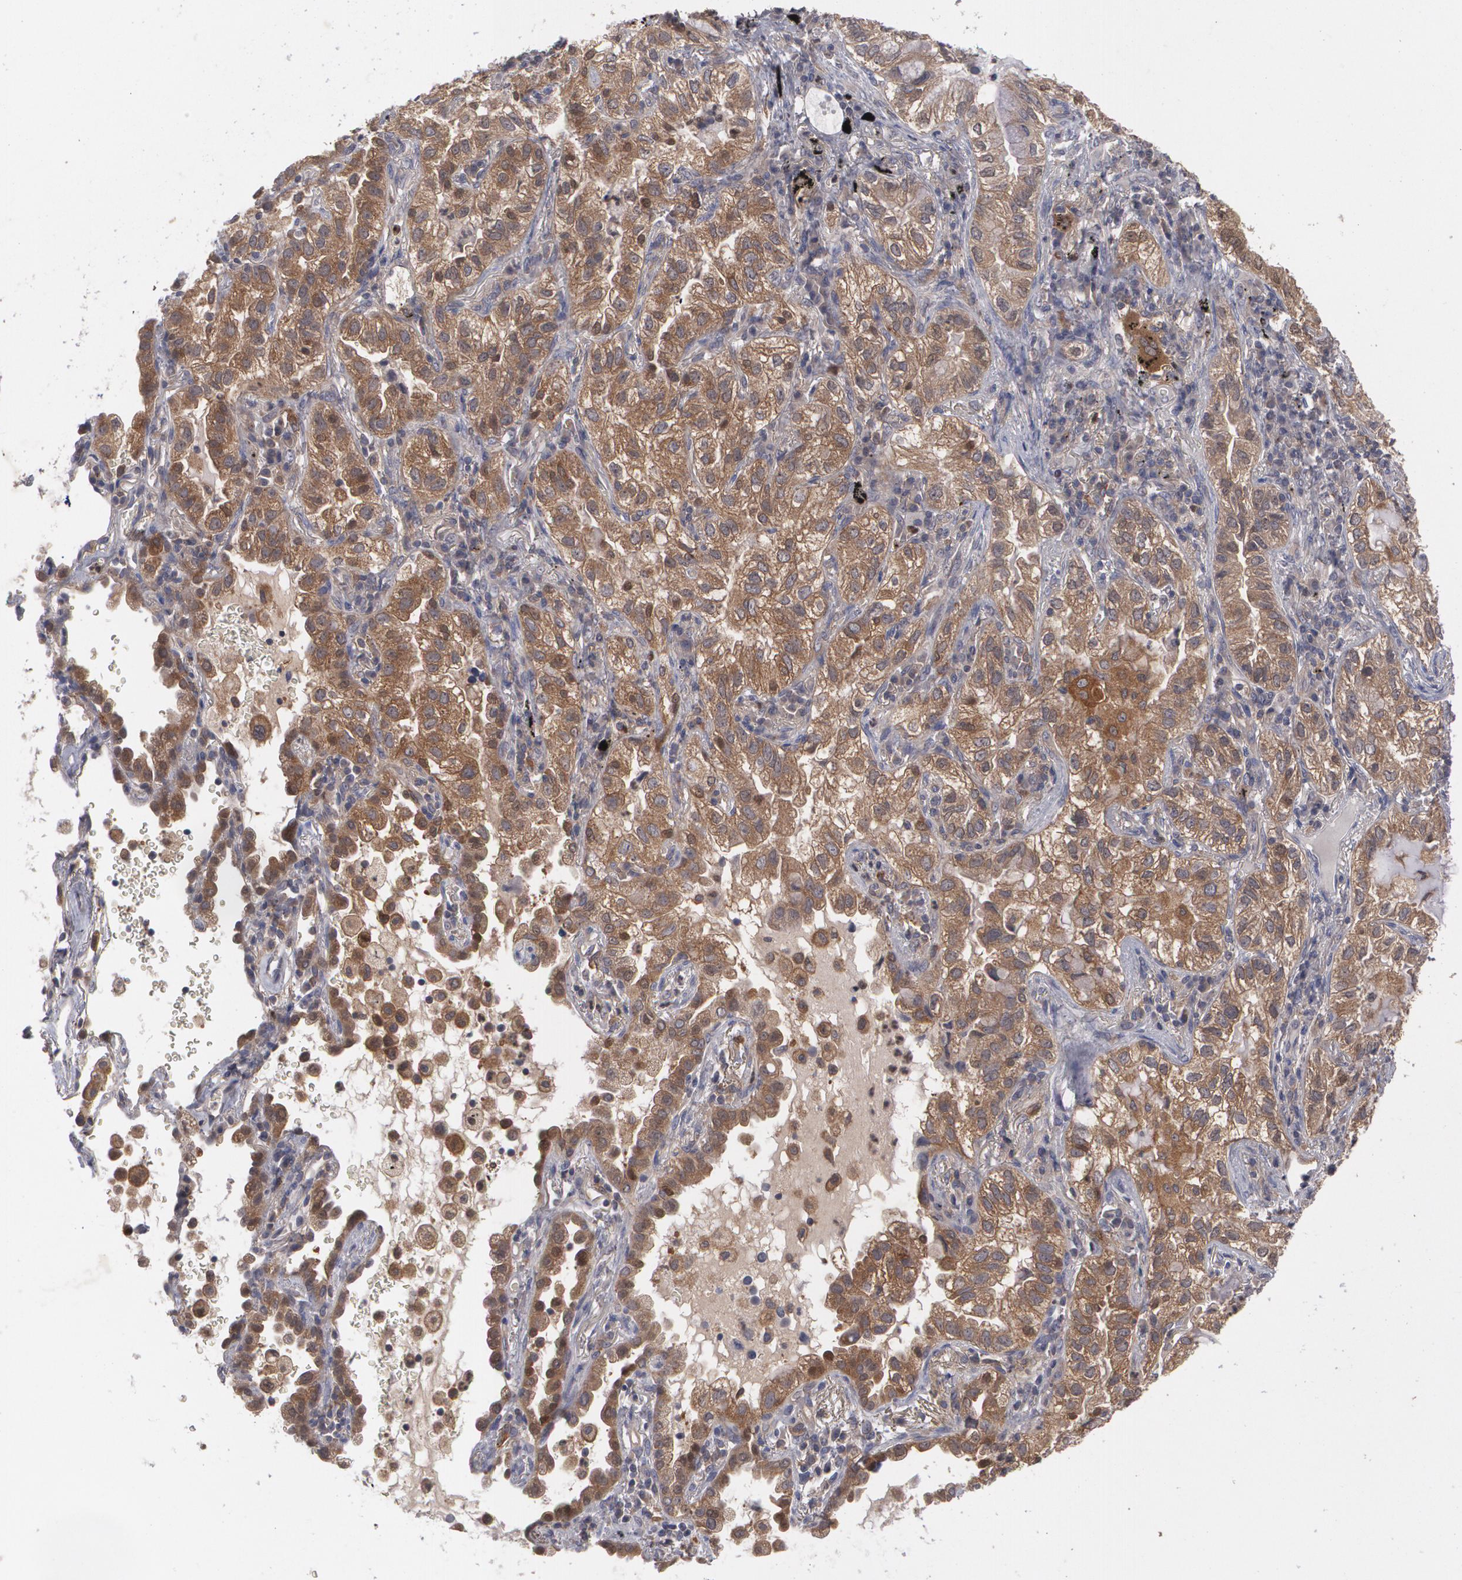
{"staining": {"intensity": "moderate", "quantity": ">75%", "location": "cytoplasmic/membranous"}, "tissue": "lung cancer", "cell_type": "Tumor cells", "image_type": "cancer", "snomed": [{"axis": "morphology", "description": "Adenocarcinoma, NOS"}, {"axis": "topography", "description": "Lung"}], "caption": "Brown immunohistochemical staining in lung adenocarcinoma demonstrates moderate cytoplasmic/membranous staining in about >75% of tumor cells.", "gene": "HTT", "patient": {"sex": "female", "age": 50}}